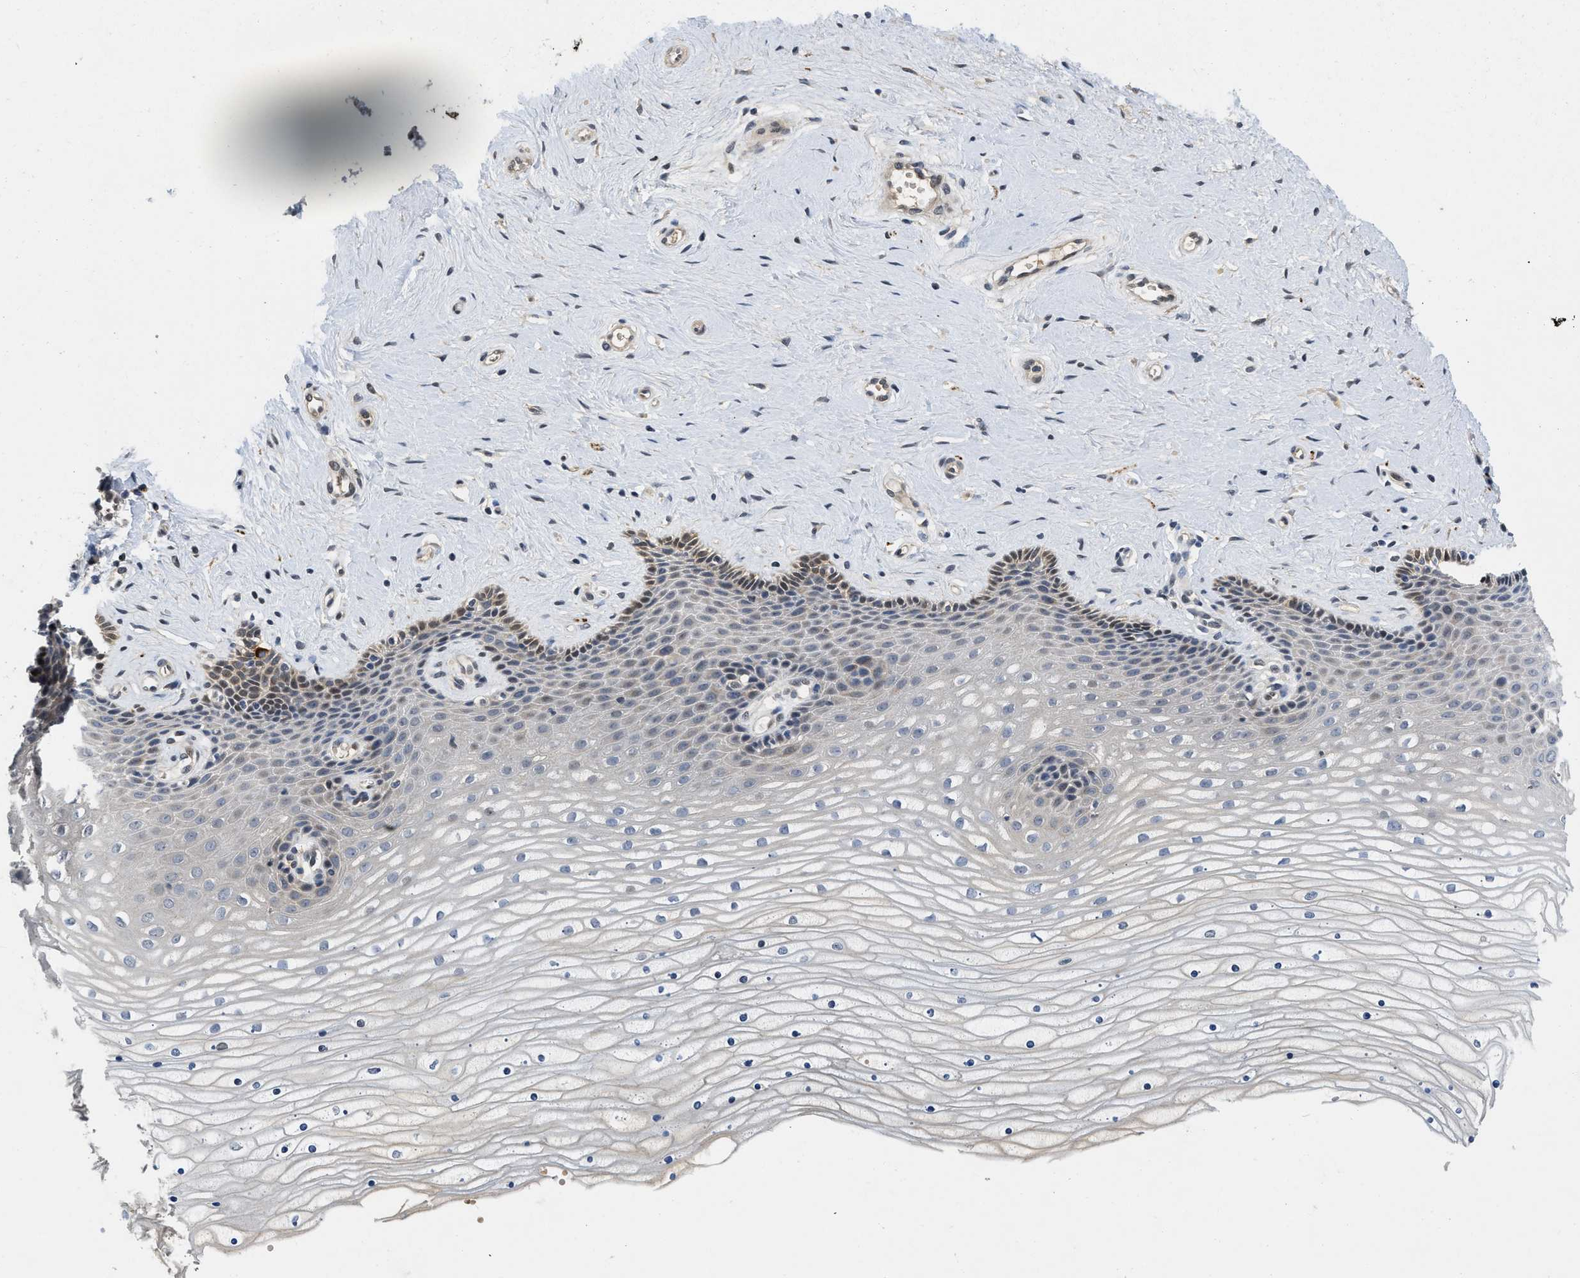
{"staining": {"intensity": "negative", "quantity": "none", "location": "none"}, "tissue": "cervix", "cell_type": "Squamous epithelial cells", "image_type": "normal", "snomed": [{"axis": "morphology", "description": "Normal tissue, NOS"}, {"axis": "topography", "description": "Cervix"}], "caption": "IHC photomicrograph of normal cervix: human cervix stained with DAB demonstrates no significant protein expression in squamous epithelial cells. (Stains: DAB (3,3'-diaminobenzidine) immunohistochemistry (IHC) with hematoxylin counter stain, Microscopy: brightfield microscopy at high magnification).", "gene": "VIP", "patient": {"sex": "female", "age": 39}}